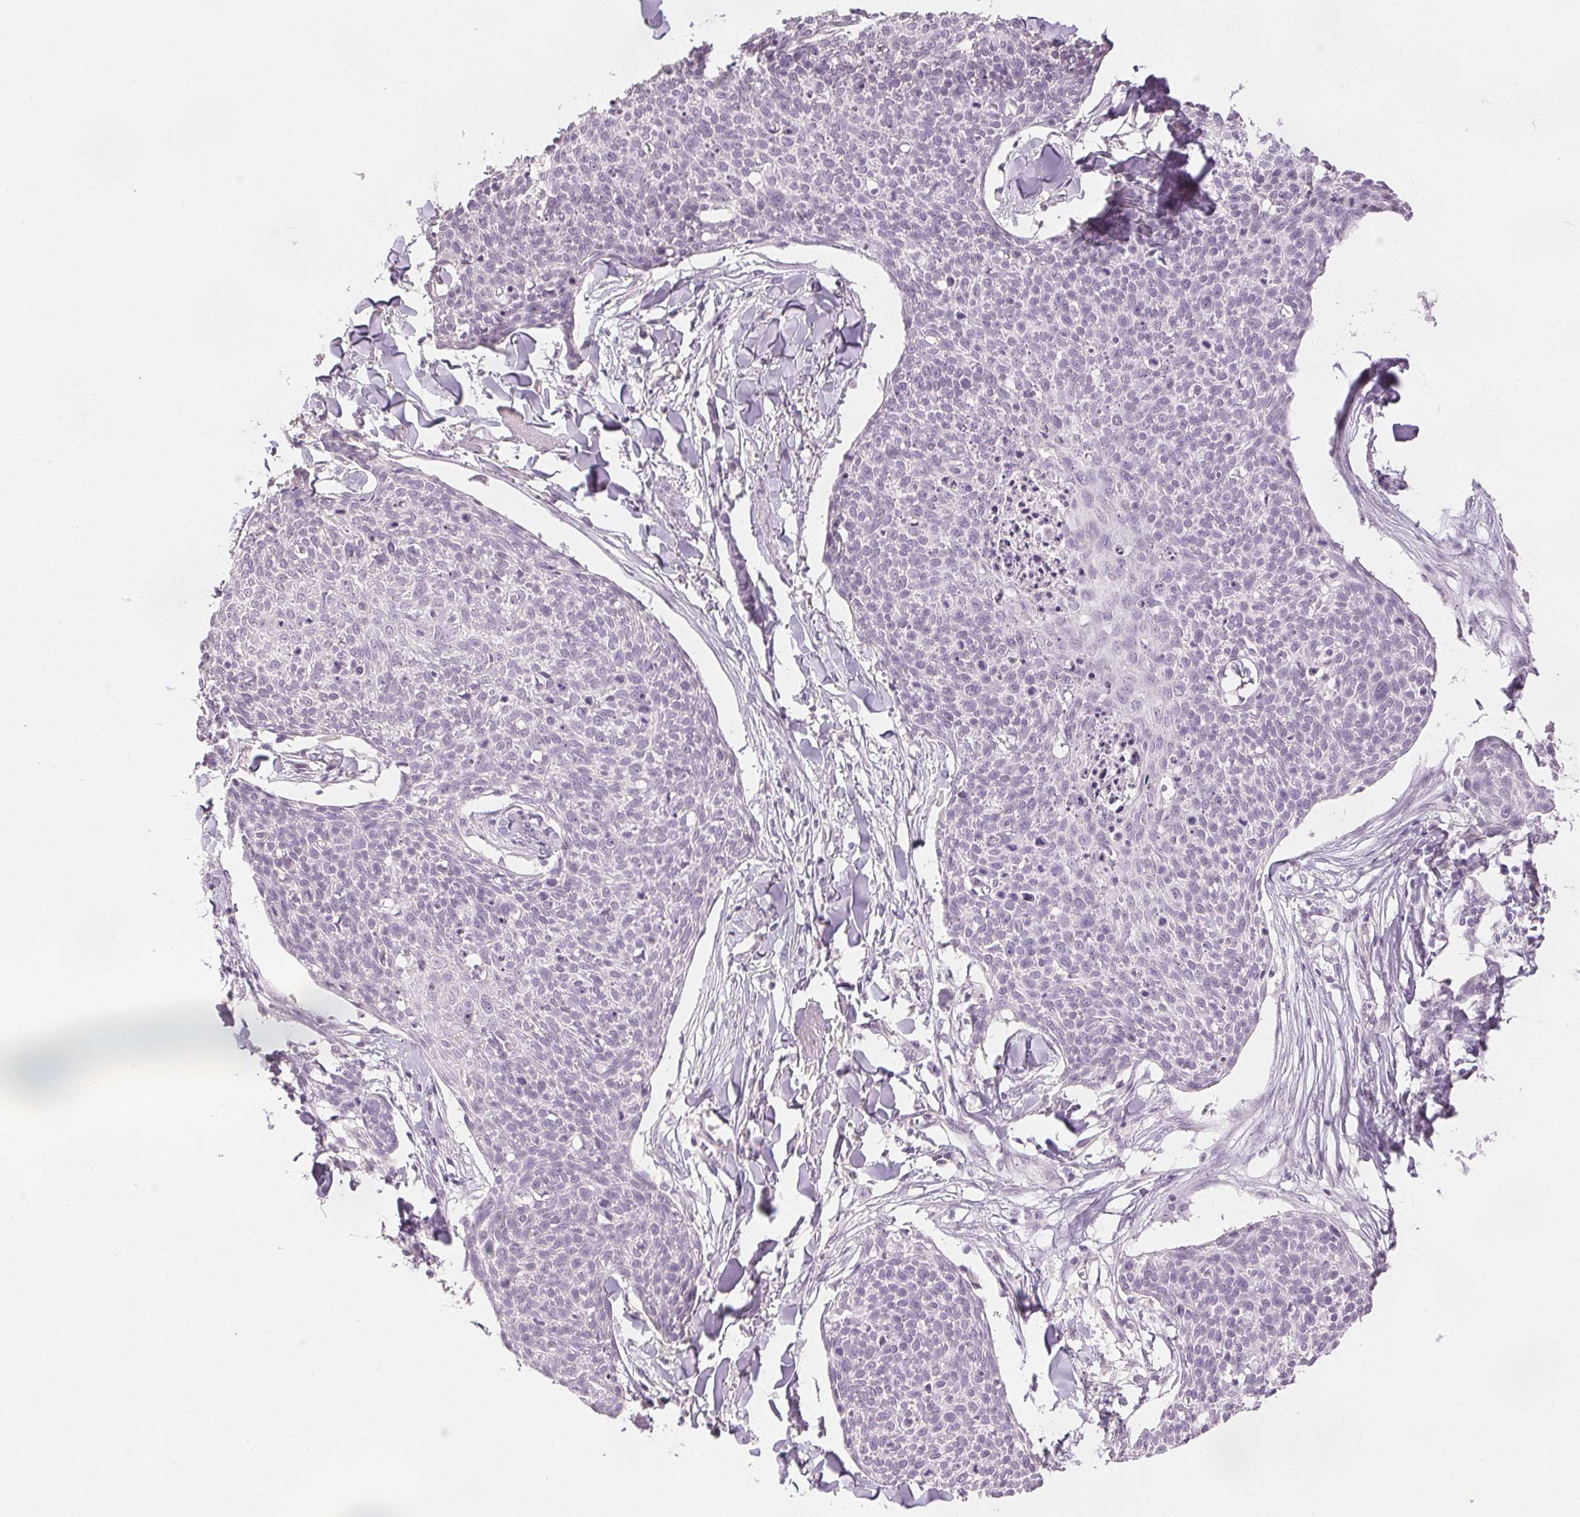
{"staining": {"intensity": "negative", "quantity": "none", "location": "none"}, "tissue": "skin cancer", "cell_type": "Tumor cells", "image_type": "cancer", "snomed": [{"axis": "morphology", "description": "Squamous cell carcinoma, NOS"}, {"axis": "topography", "description": "Skin"}, {"axis": "topography", "description": "Vulva"}], "caption": "Tumor cells show no significant protein staining in skin cancer.", "gene": "SLC27A5", "patient": {"sex": "female", "age": 75}}